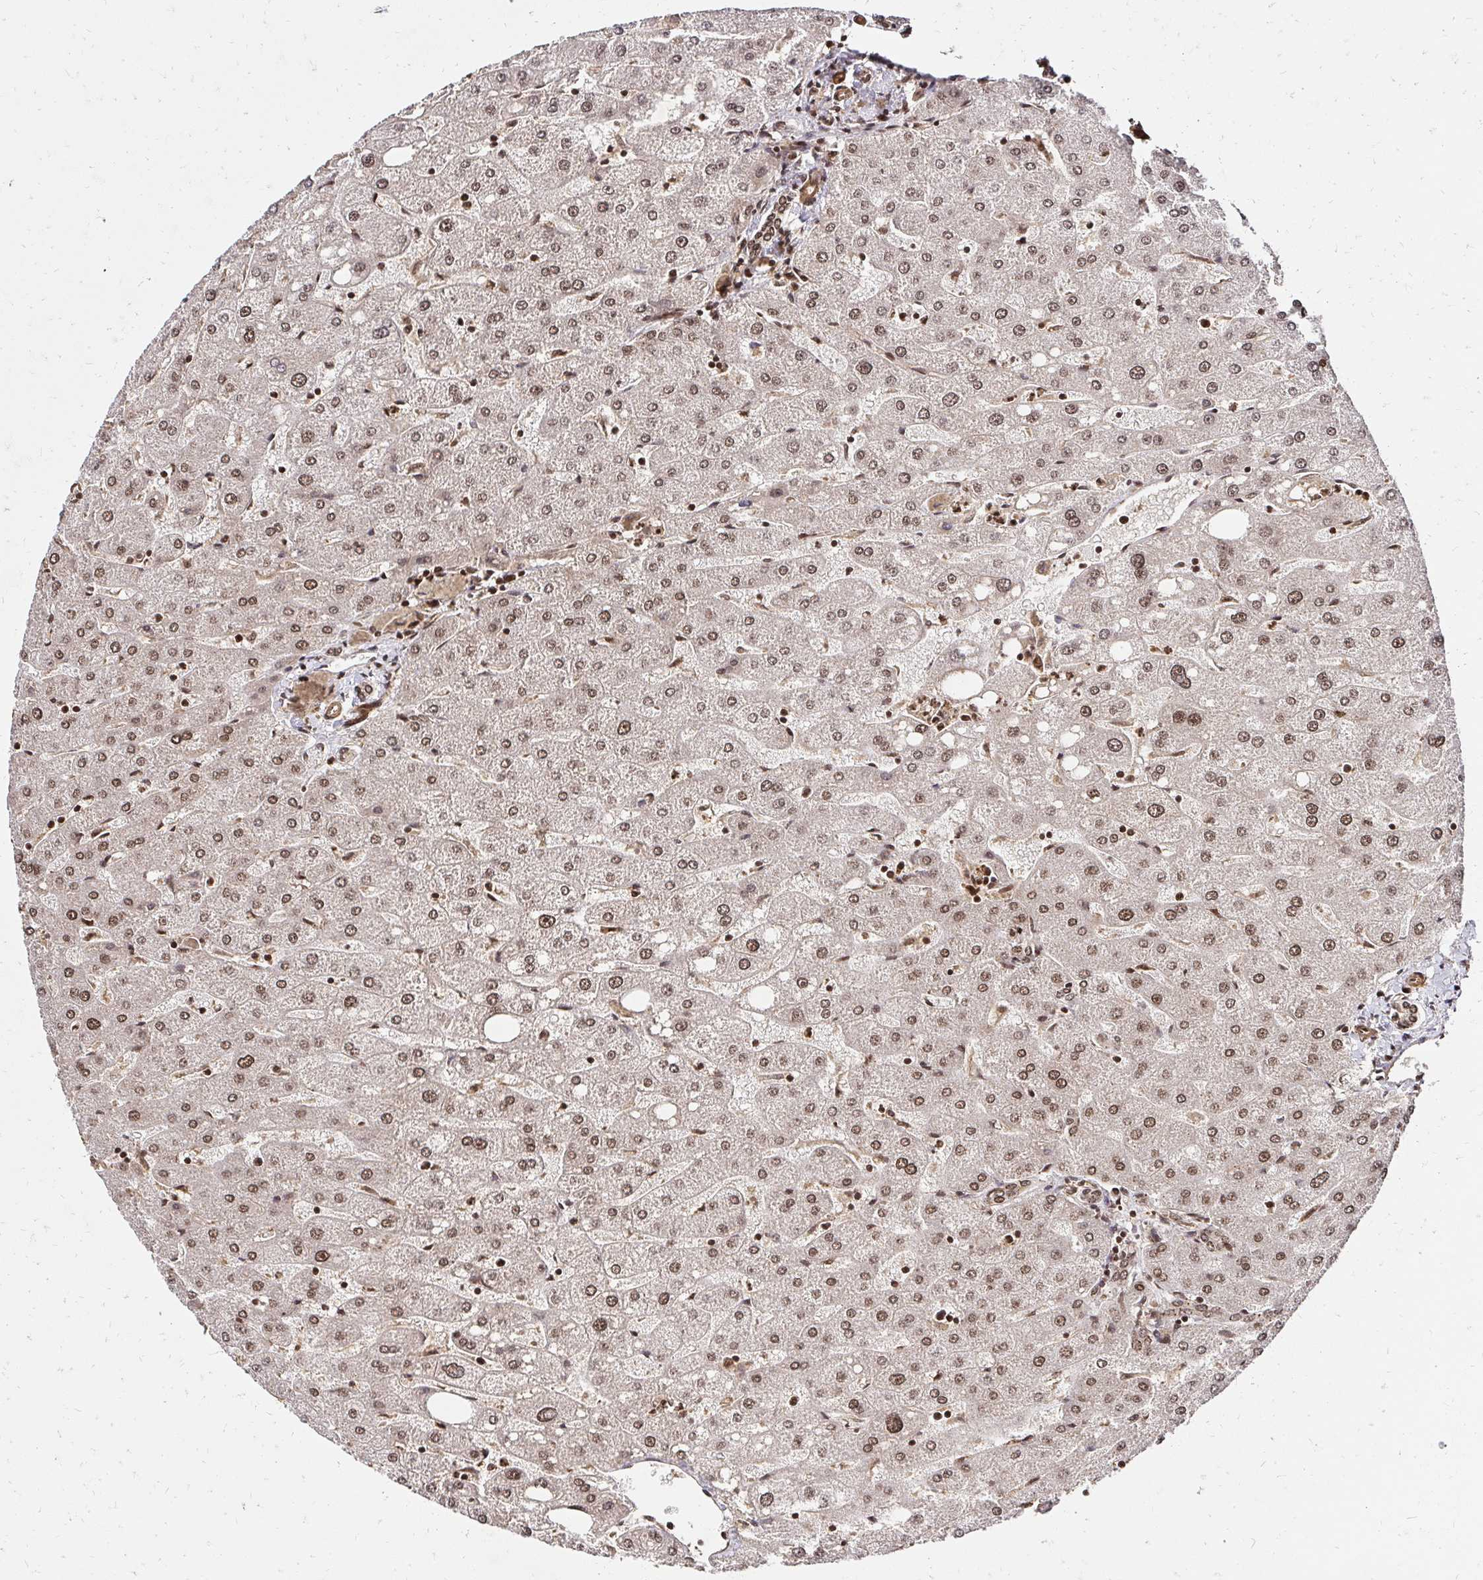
{"staining": {"intensity": "moderate", "quantity": ">75%", "location": "cytoplasmic/membranous,nuclear"}, "tissue": "liver", "cell_type": "Cholangiocytes", "image_type": "normal", "snomed": [{"axis": "morphology", "description": "Normal tissue, NOS"}, {"axis": "topography", "description": "Liver"}], "caption": "Protein analysis of benign liver displays moderate cytoplasmic/membranous,nuclear positivity in approximately >75% of cholangiocytes.", "gene": "GLYR1", "patient": {"sex": "male", "age": 67}}